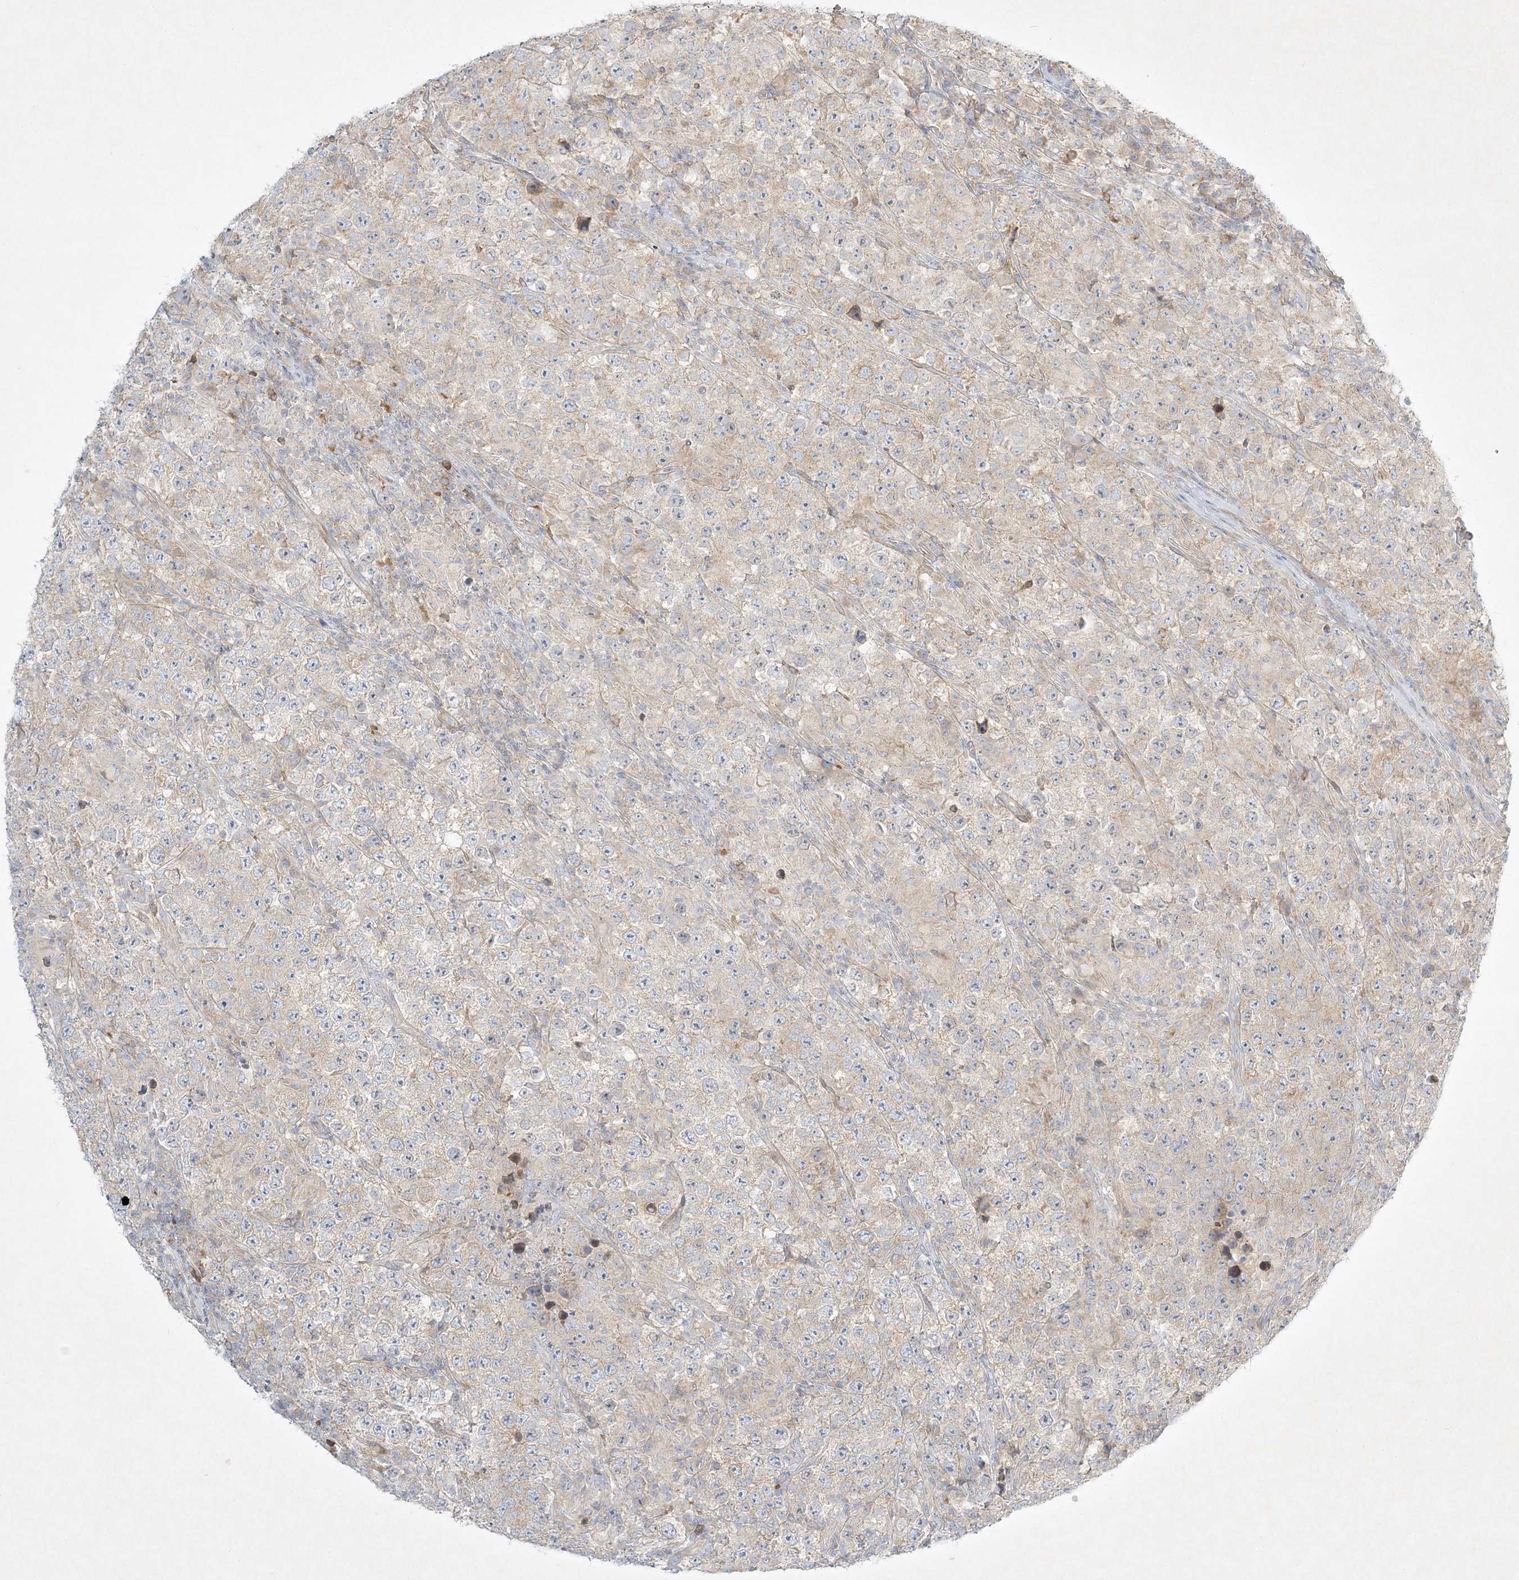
{"staining": {"intensity": "weak", "quantity": "<25%", "location": "cytoplasmic/membranous"}, "tissue": "testis cancer", "cell_type": "Tumor cells", "image_type": "cancer", "snomed": [{"axis": "morphology", "description": "Normal tissue, NOS"}, {"axis": "morphology", "description": "Urothelial carcinoma, High grade"}, {"axis": "morphology", "description": "Seminoma, NOS"}, {"axis": "morphology", "description": "Carcinoma, Embryonal, NOS"}, {"axis": "topography", "description": "Urinary bladder"}, {"axis": "topography", "description": "Testis"}], "caption": "IHC histopathology image of human testis high-grade urothelial carcinoma stained for a protein (brown), which reveals no positivity in tumor cells.", "gene": "STK11IP", "patient": {"sex": "male", "age": 41}}